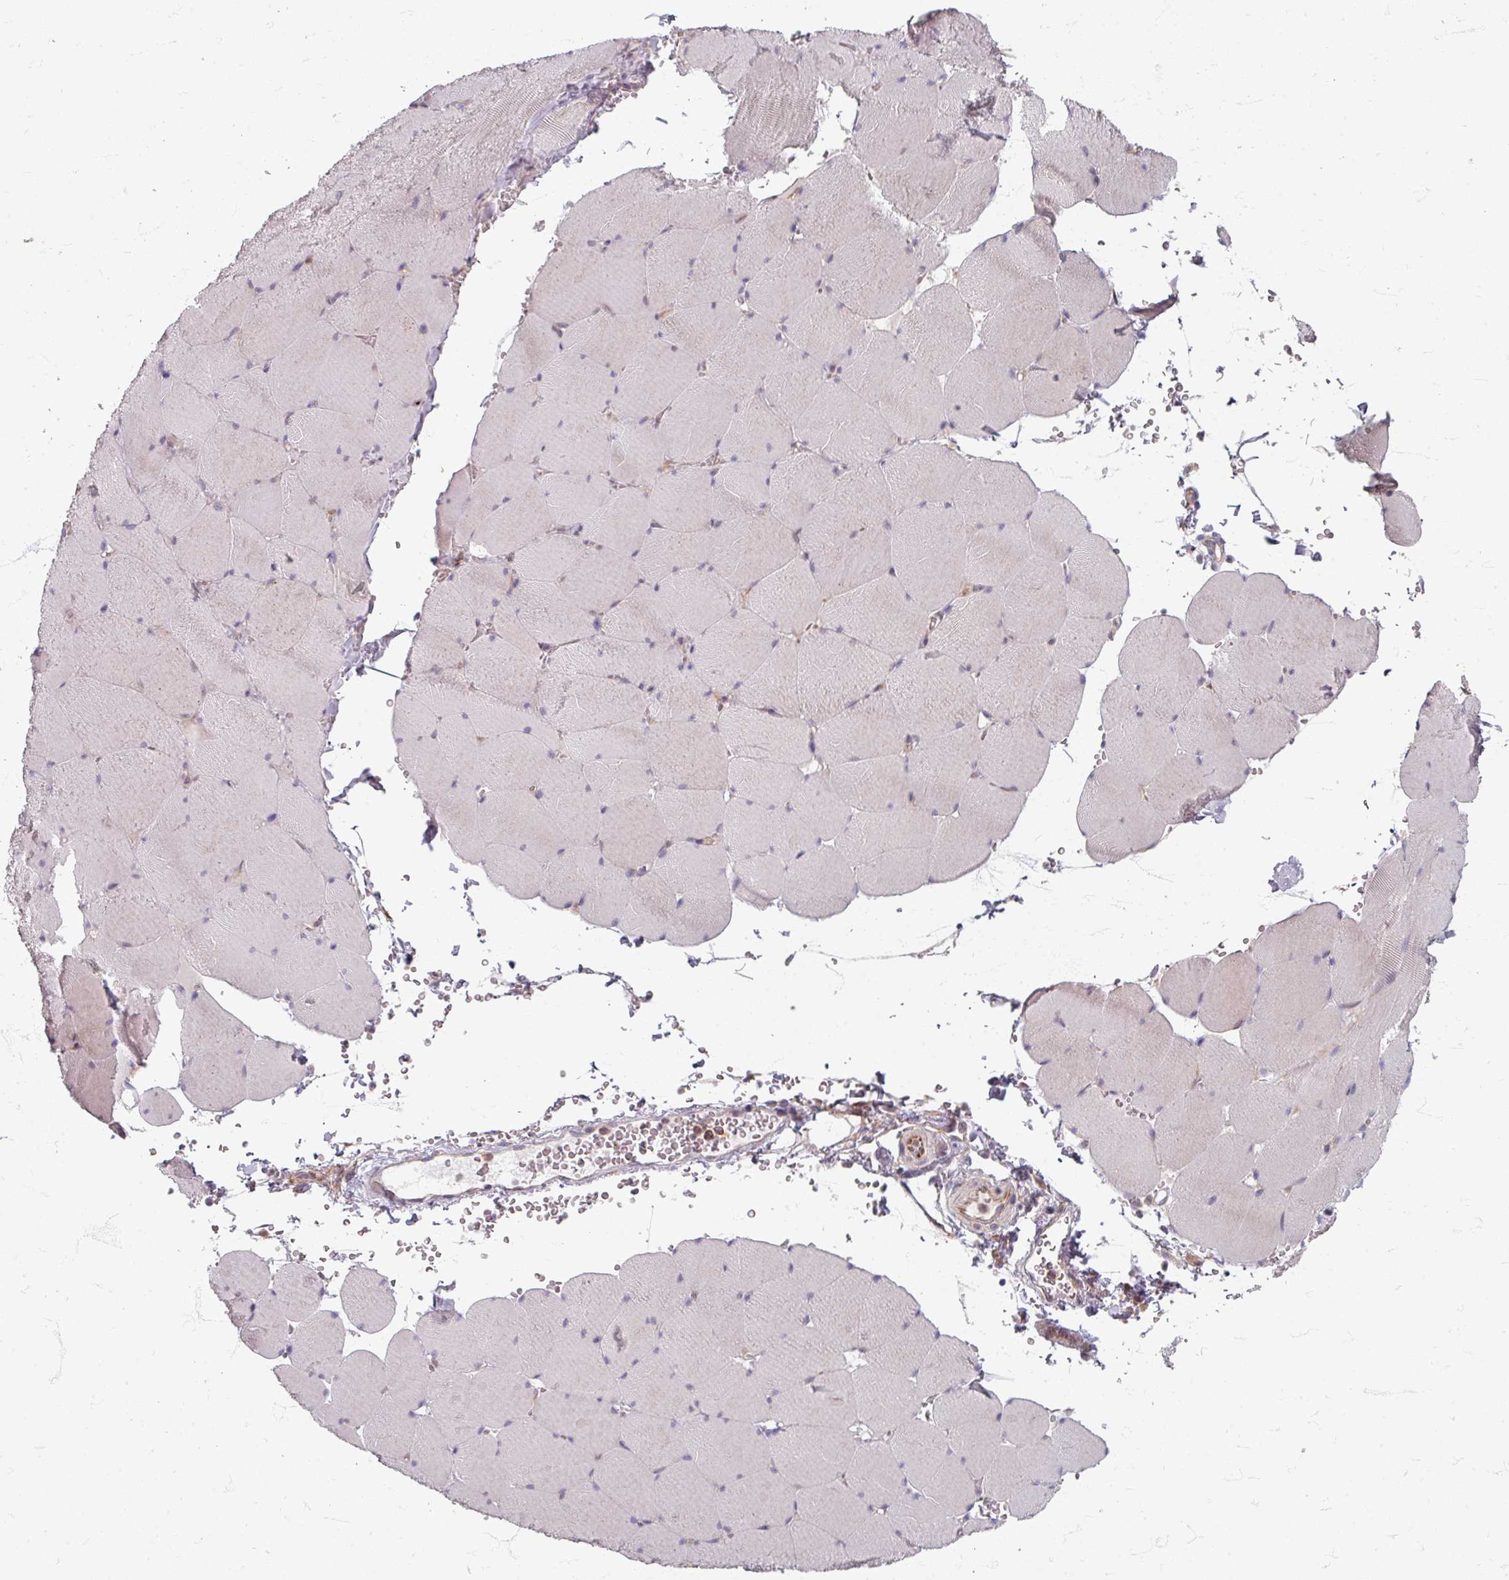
{"staining": {"intensity": "weak", "quantity": "<25%", "location": "cytoplasmic/membranous"}, "tissue": "skeletal muscle", "cell_type": "Myocytes", "image_type": "normal", "snomed": [{"axis": "morphology", "description": "Normal tissue, NOS"}, {"axis": "topography", "description": "Skeletal muscle"}, {"axis": "topography", "description": "Head-Neck"}], "caption": "Photomicrograph shows no protein staining in myocytes of benign skeletal muscle. (Brightfield microscopy of DAB (3,3'-diaminobenzidine) immunohistochemistry at high magnification).", "gene": "STAM", "patient": {"sex": "male", "age": 66}}